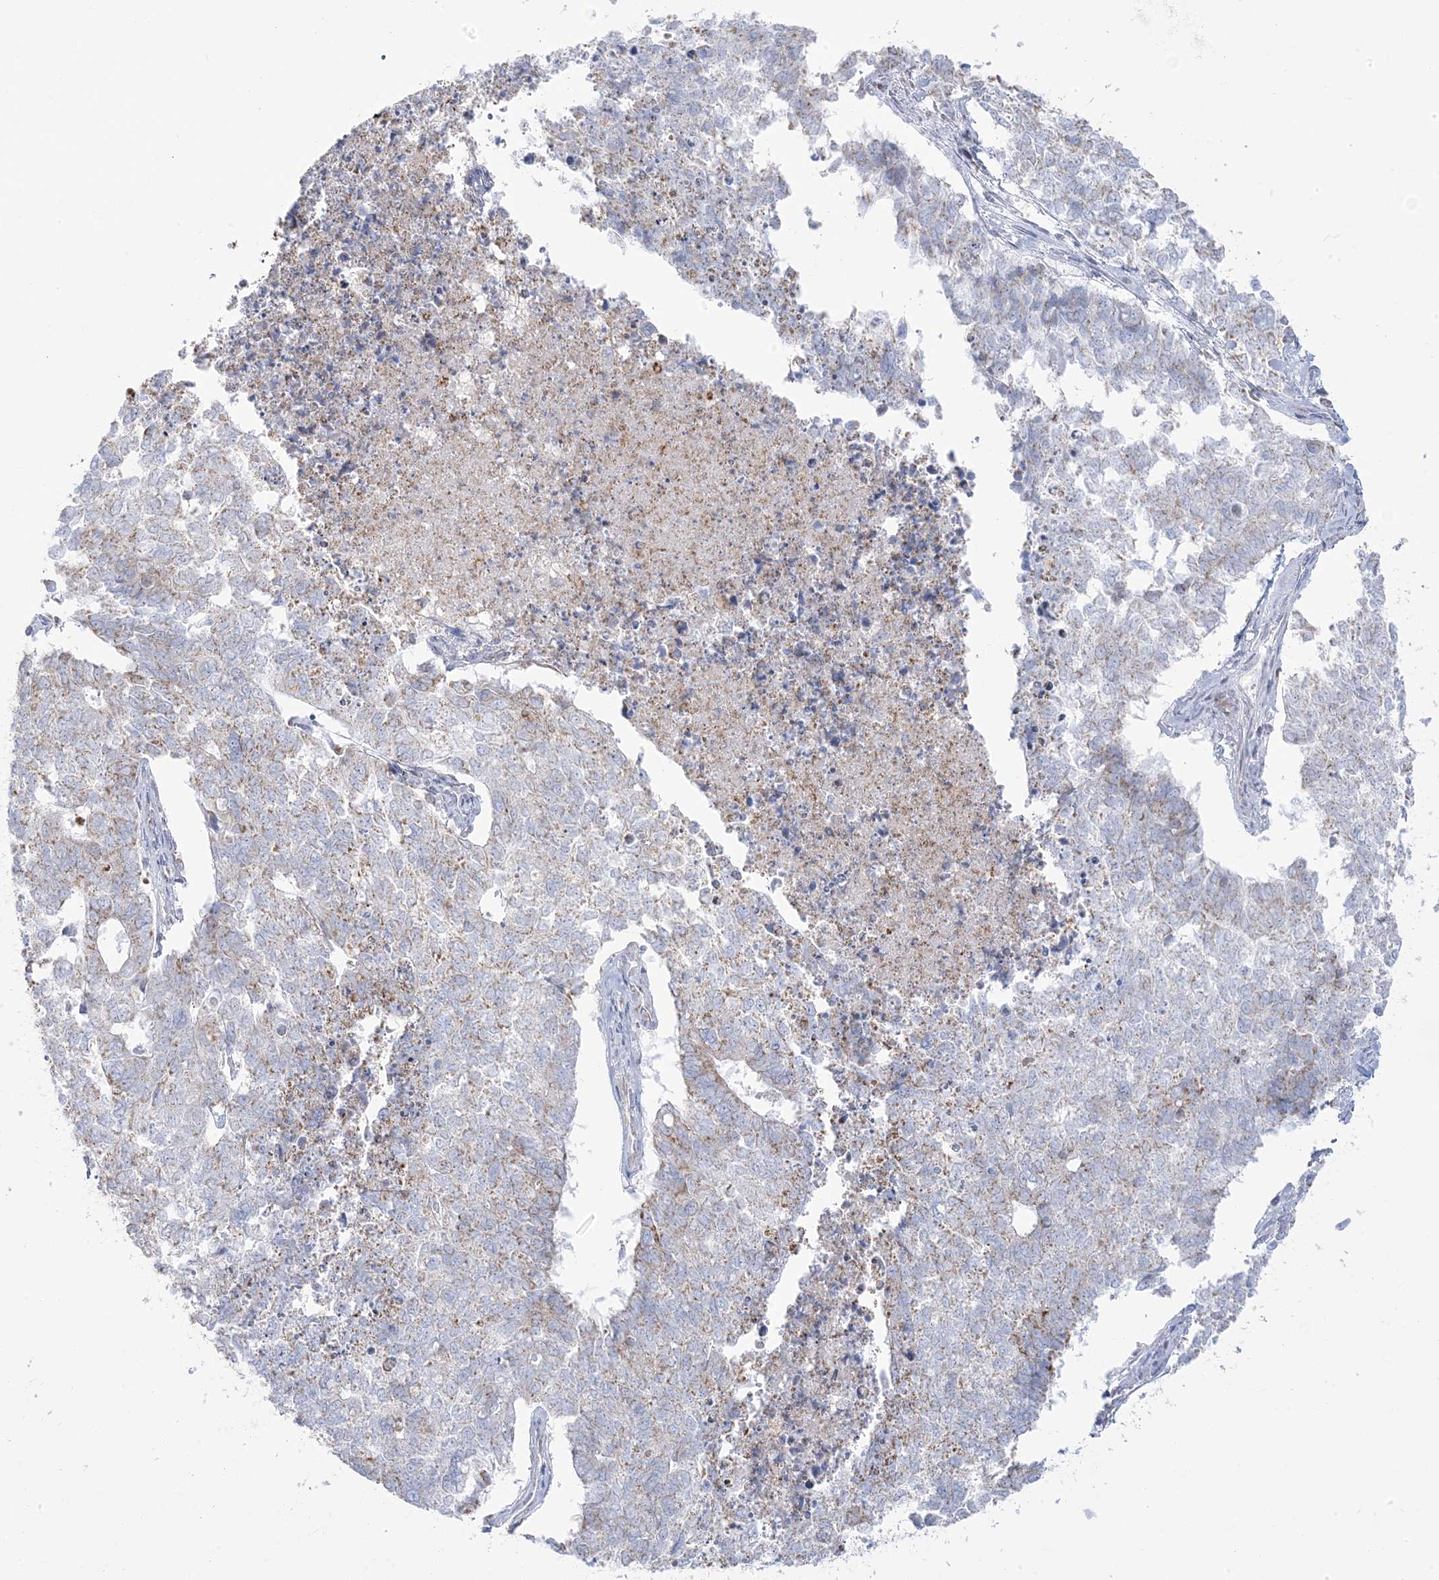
{"staining": {"intensity": "weak", "quantity": "25%-75%", "location": "cytoplasmic/membranous"}, "tissue": "cervical cancer", "cell_type": "Tumor cells", "image_type": "cancer", "snomed": [{"axis": "morphology", "description": "Squamous cell carcinoma, NOS"}, {"axis": "topography", "description": "Cervix"}], "caption": "Immunohistochemistry (IHC) histopathology image of human cervical cancer stained for a protein (brown), which displays low levels of weak cytoplasmic/membranous staining in approximately 25%-75% of tumor cells.", "gene": "PCCB", "patient": {"sex": "female", "age": 63}}